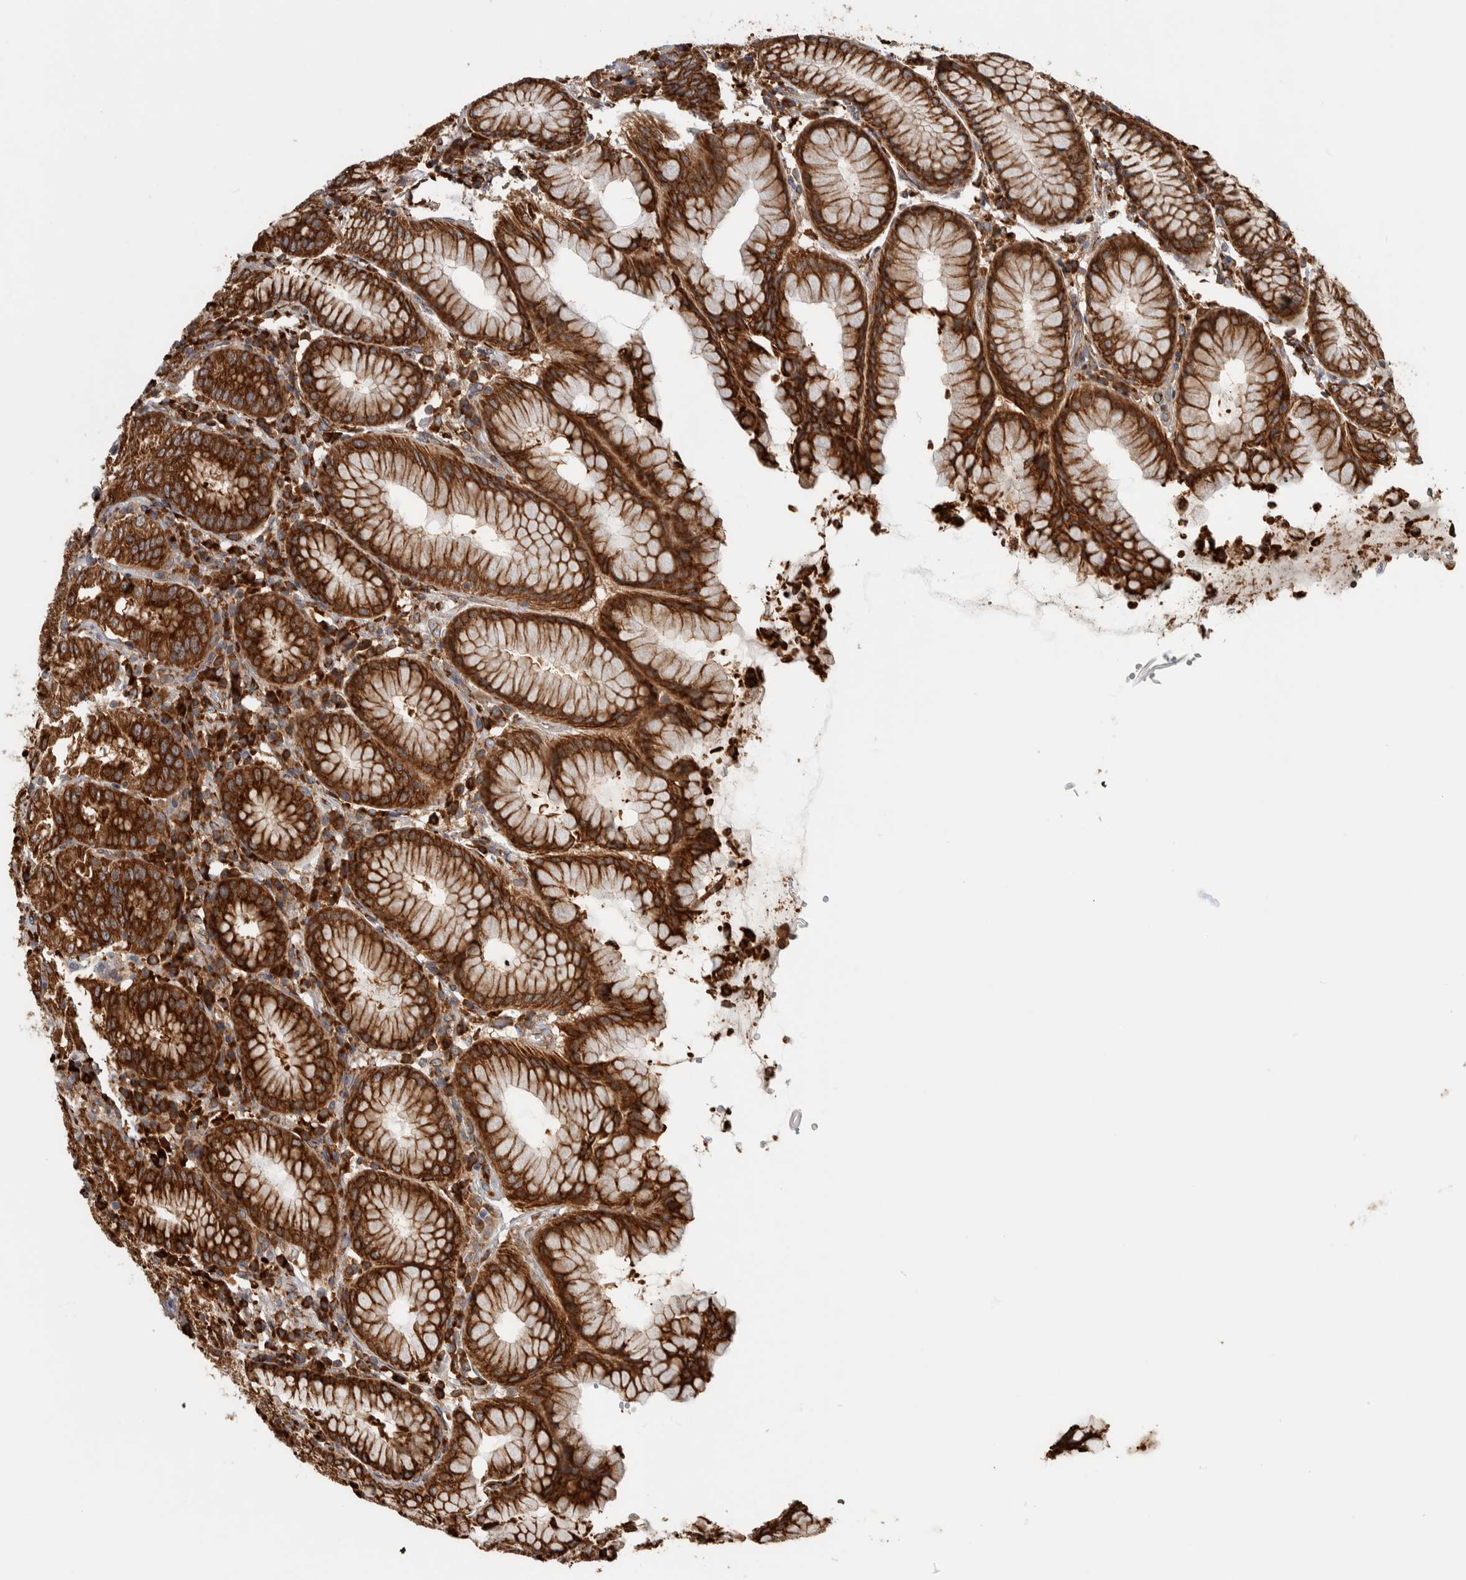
{"staining": {"intensity": "strong", "quantity": ">75%", "location": "cytoplasmic/membranous"}, "tissue": "stomach", "cell_type": "Glandular cells", "image_type": "normal", "snomed": [{"axis": "morphology", "description": "Normal tissue, NOS"}, {"axis": "topography", "description": "Stomach"}, {"axis": "topography", "description": "Stomach, lower"}], "caption": "High-magnification brightfield microscopy of normal stomach stained with DAB (brown) and counterstained with hematoxylin (blue). glandular cells exhibit strong cytoplasmic/membranous positivity is identified in about>75% of cells.", "gene": "EIF3H", "patient": {"sex": "female", "age": 56}}